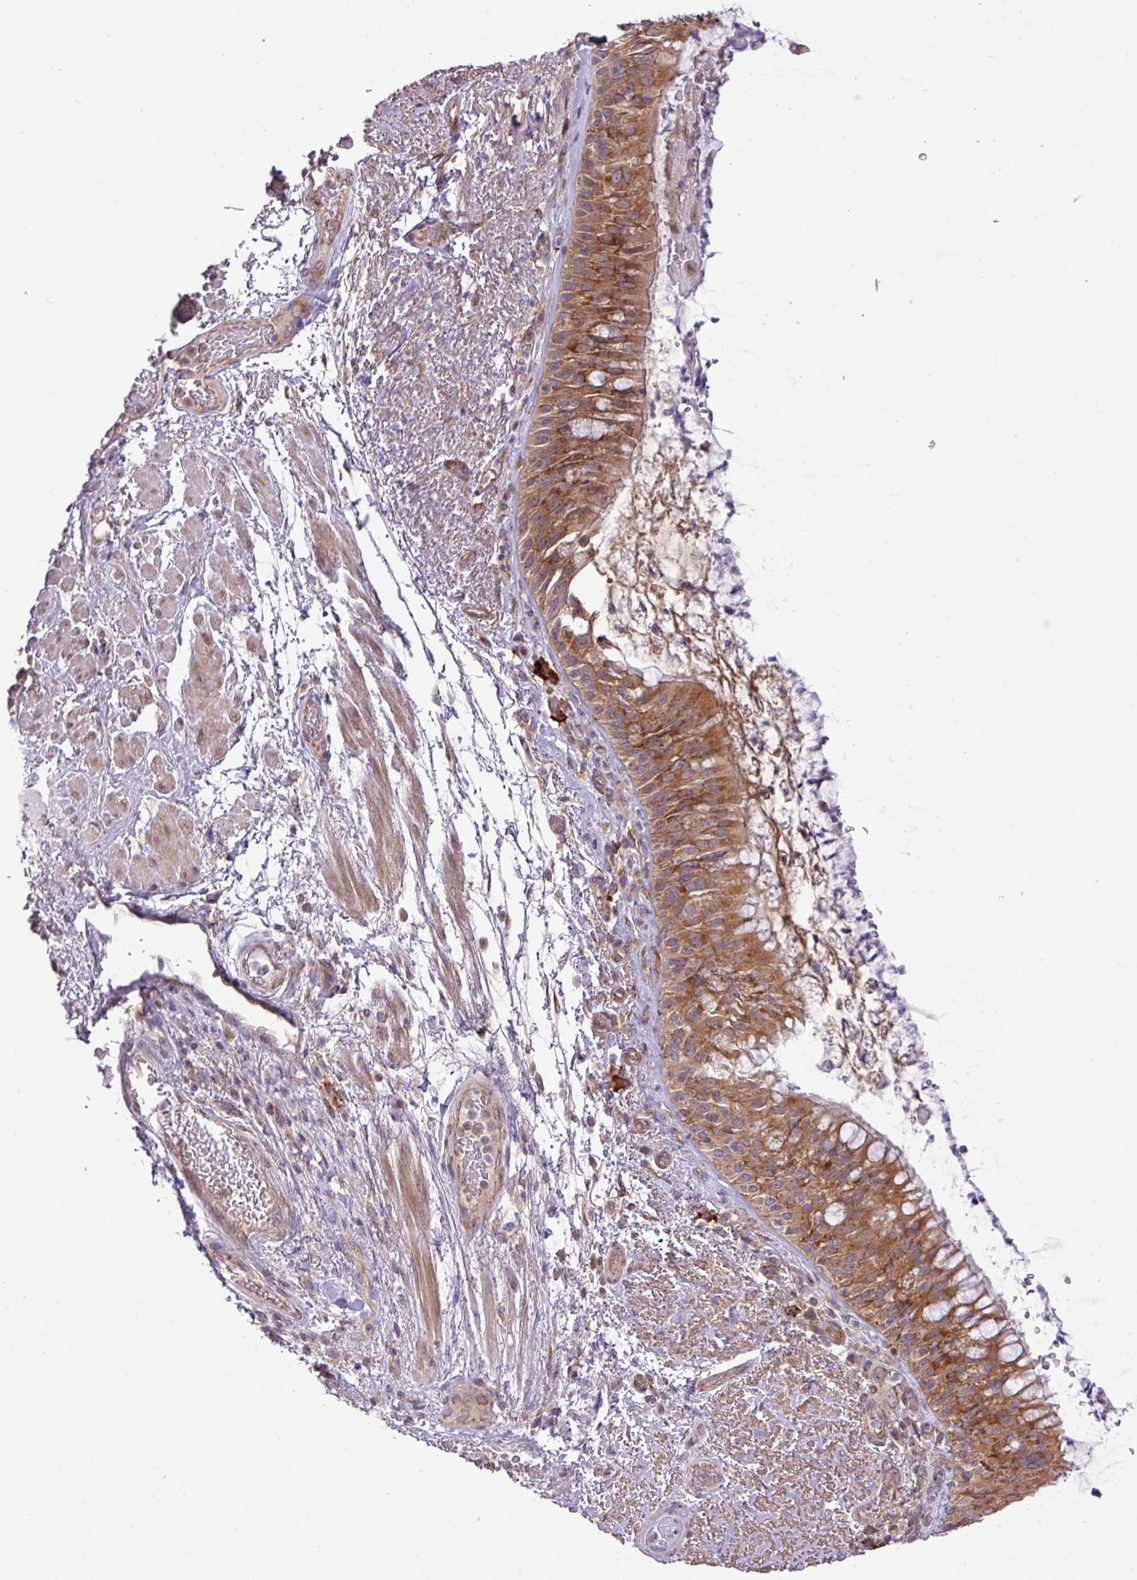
{"staining": {"intensity": "moderate", "quantity": ">75%", "location": "cytoplasmic/membranous"}, "tissue": "bronchus", "cell_type": "Respiratory epithelial cells", "image_type": "normal", "snomed": [{"axis": "morphology", "description": "Normal tissue, NOS"}, {"axis": "topography", "description": "Cartilage tissue"}, {"axis": "topography", "description": "Bronchus"}], "caption": "Immunohistochemistry (IHC) image of unremarkable bronchus: bronchus stained using IHC reveals medium levels of moderate protein expression localized specifically in the cytoplasmic/membranous of respiratory epithelial cells, appearing as a cytoplasmic/membranous brown color.", "gene": "FAM222B", "patient": {"sex": "male", "age": 63}}